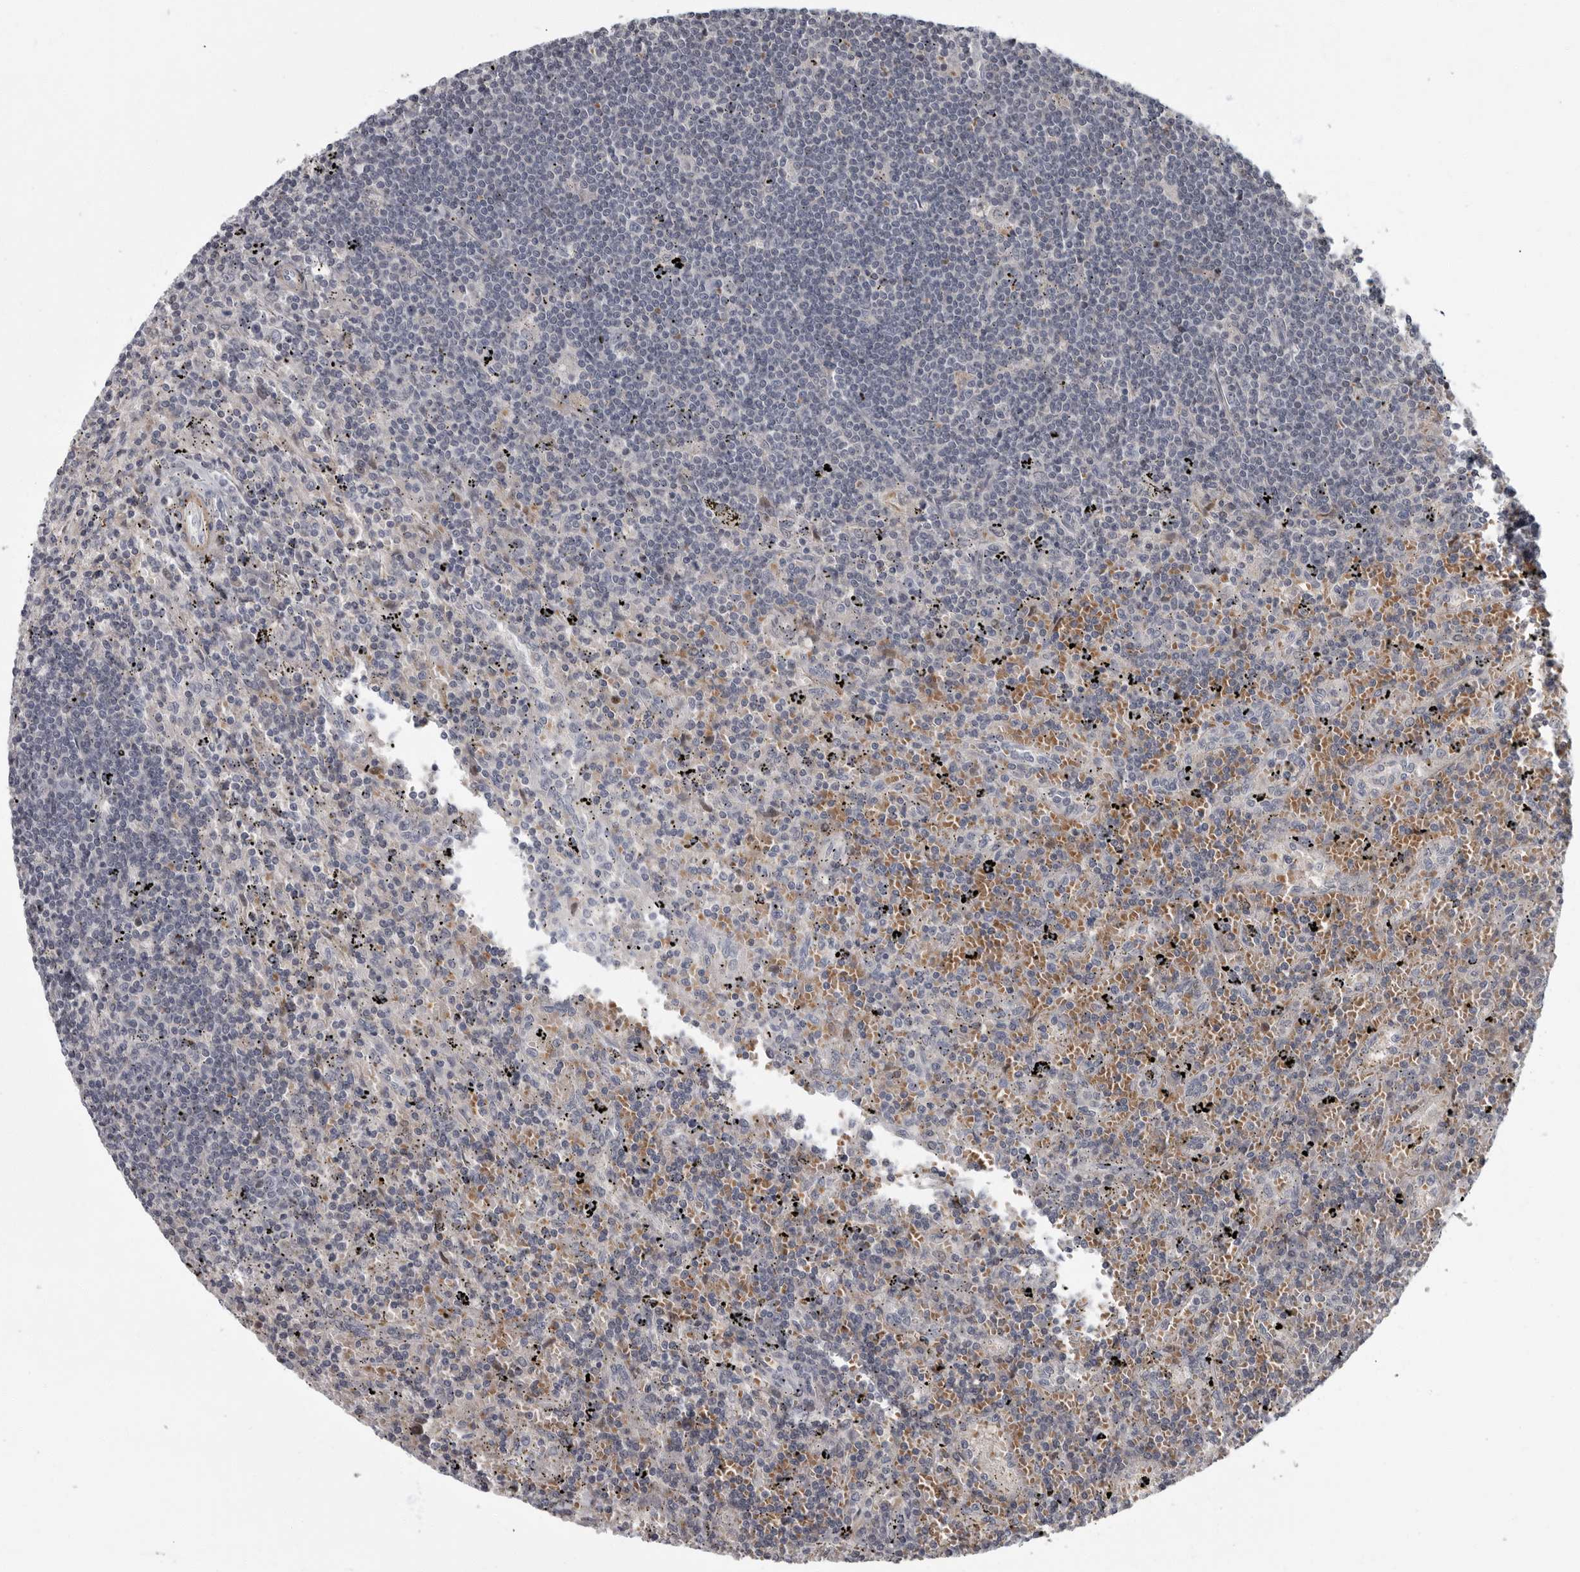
{"staining": {"intensity": "negative", "quantity": "none", "location": "none"}, "tissue": "lymphoma", "cell_type": "Tumor cells", "image_type": "cancer", "snomed": [{"axis": "morphology", "description": "Malignant lymphoma, non-Hodgkin's type, Low grade"}, {"axis": "topography", "description": "Spleen"}], "caption": "Immunohistochemical staining of lymphoma demonstrates no significant expression in tumor cells.", "gene": "PDE7A", "patient": {"sex": "male", "age": 76}}